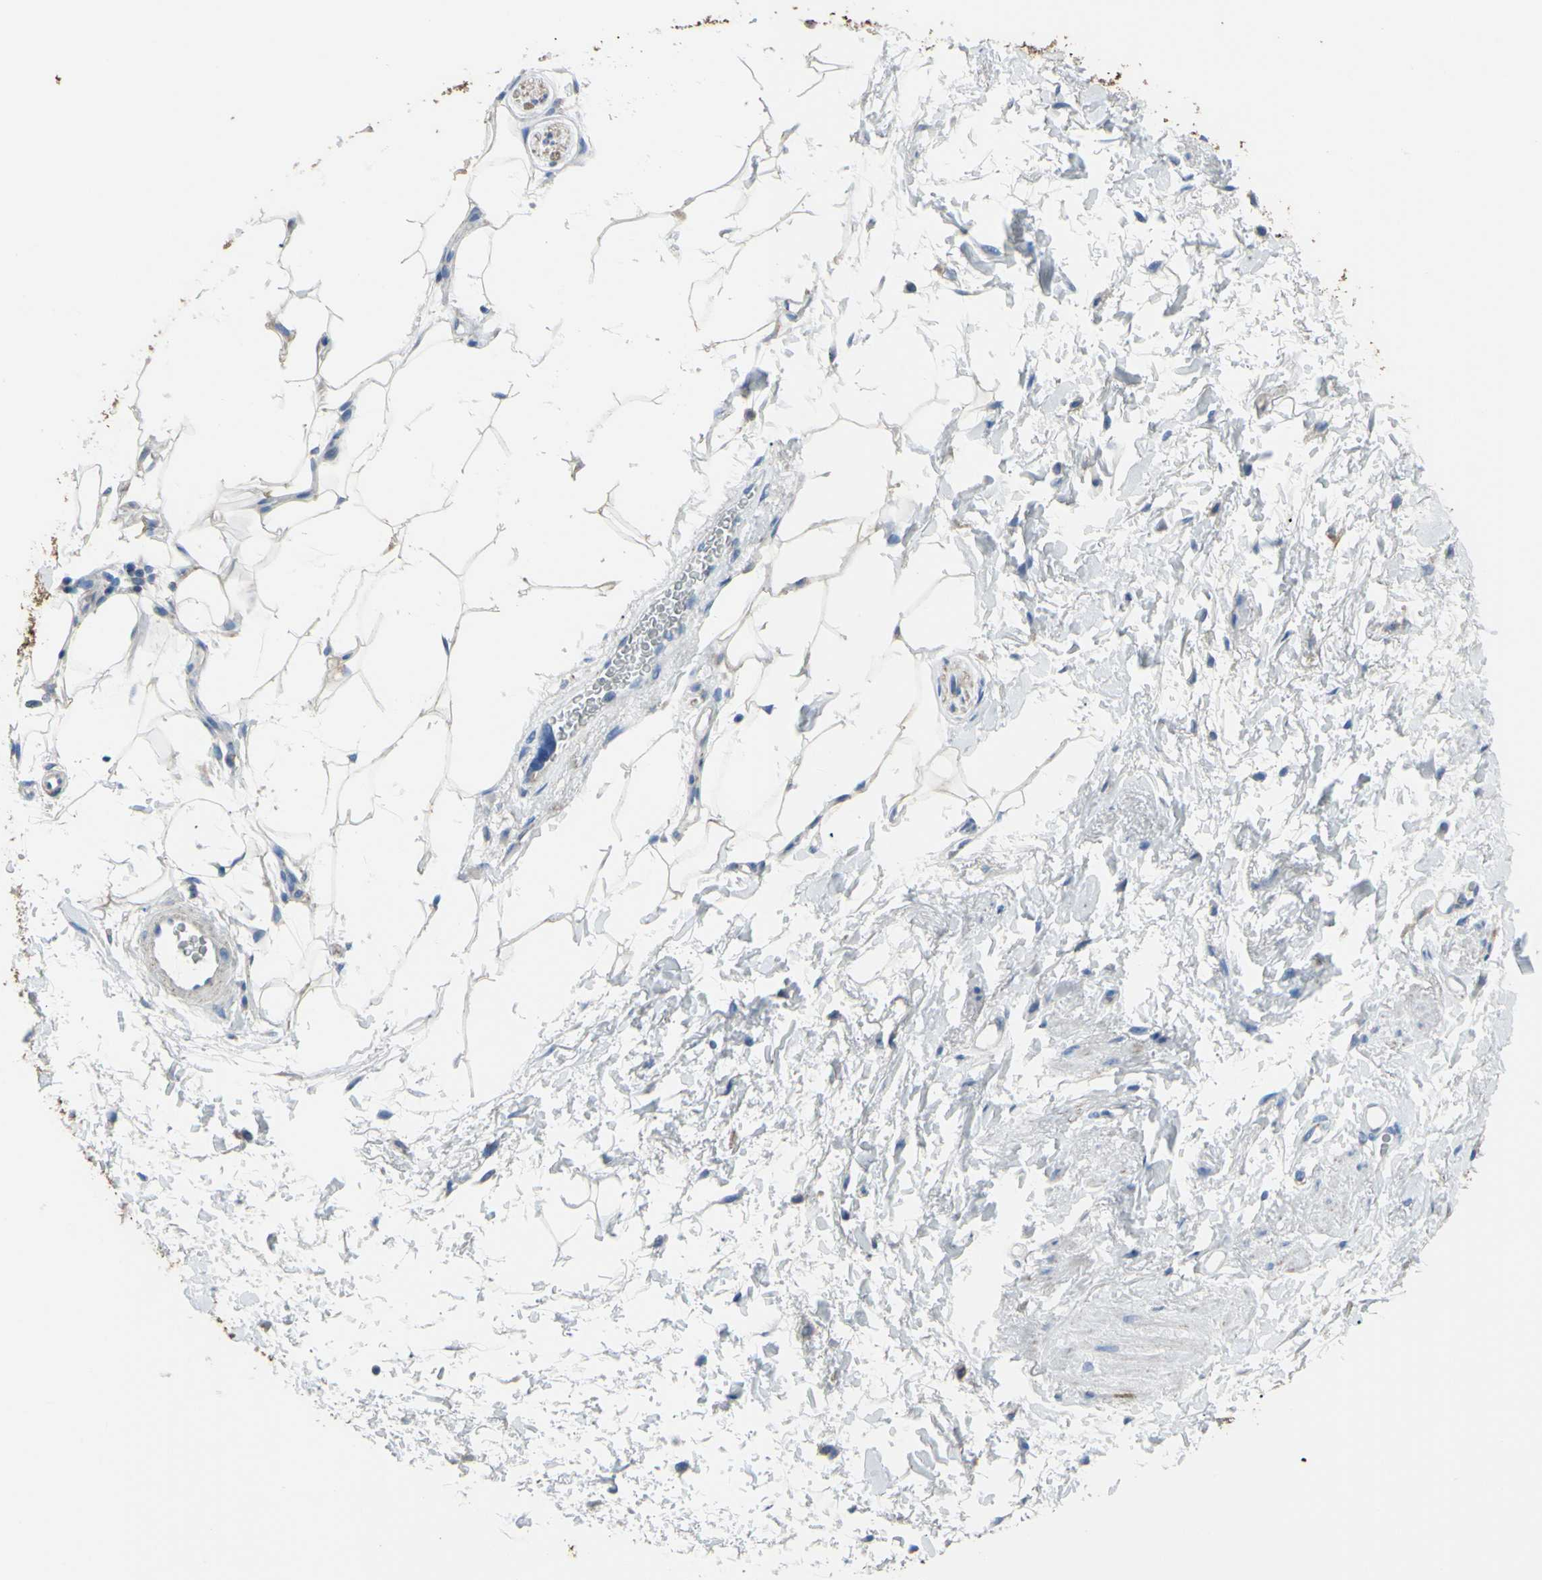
{"staining": {"intensity": "moderate", "quantity": "25%-75%", "location": "cytoplasmic/membranous"}, "tissue": "adipose tissue", "cell_type": "Adipocytes", "image_type": "normal", "snomed": [{"axis": "morphology", "description": "Normal tissue, NOS"}, {"axis": "topography", "description": "Soft tissue"}, {"axis": "topography", "description": "Peripheral nerve tissue"}], "caption": "IHC photomicrograph of normal adipose tissue stained for a protein (brown), which exhibits medium levels of moderate cytoplasmic/membranous staining in approximately 25%-75% of adipocytes.", "gene": "CMKLR2", "patient": {"sex": "female", "age": 71}}